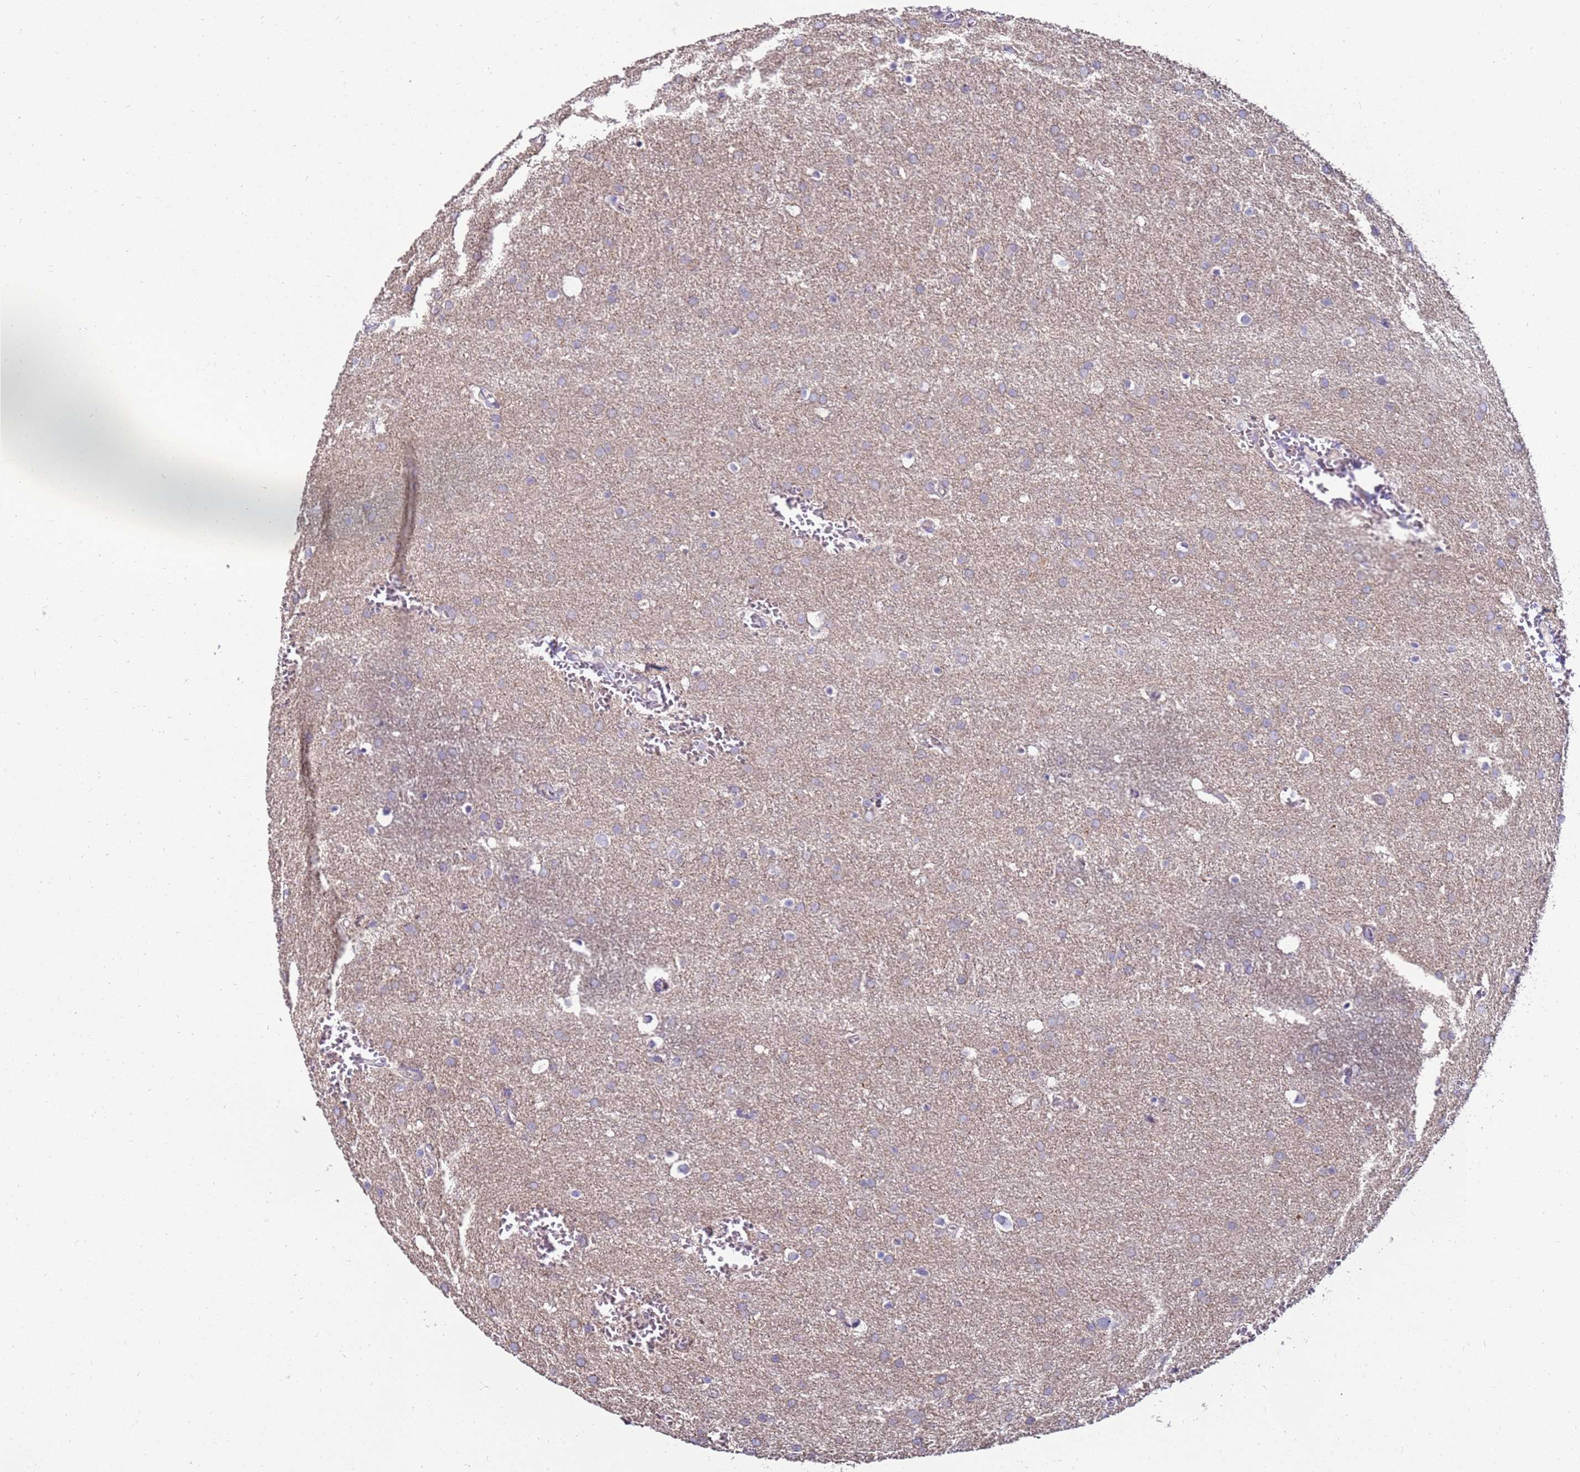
{"staining": {"intensity": "weak", "quantity": "25%-75%", "location": "cytoplasmic/membranous"}, "tissue": "glioma", "cell_type": "Tumor cells", "image_type": "cancer", "snomed": [{"axis": "morphology", "description": "Glioma, malignant, Low grade"}, {"axis": "topography", "description": "Brain"}], "caption": "There is low levels of weak cytoplasmic/membranous expression in tumor cells of malignant low-grade glioma, as demonstrated by immunohistochemical staining (brown color).", "gene": "GPN3", "patient": {"sex": "female", "age": 32}}